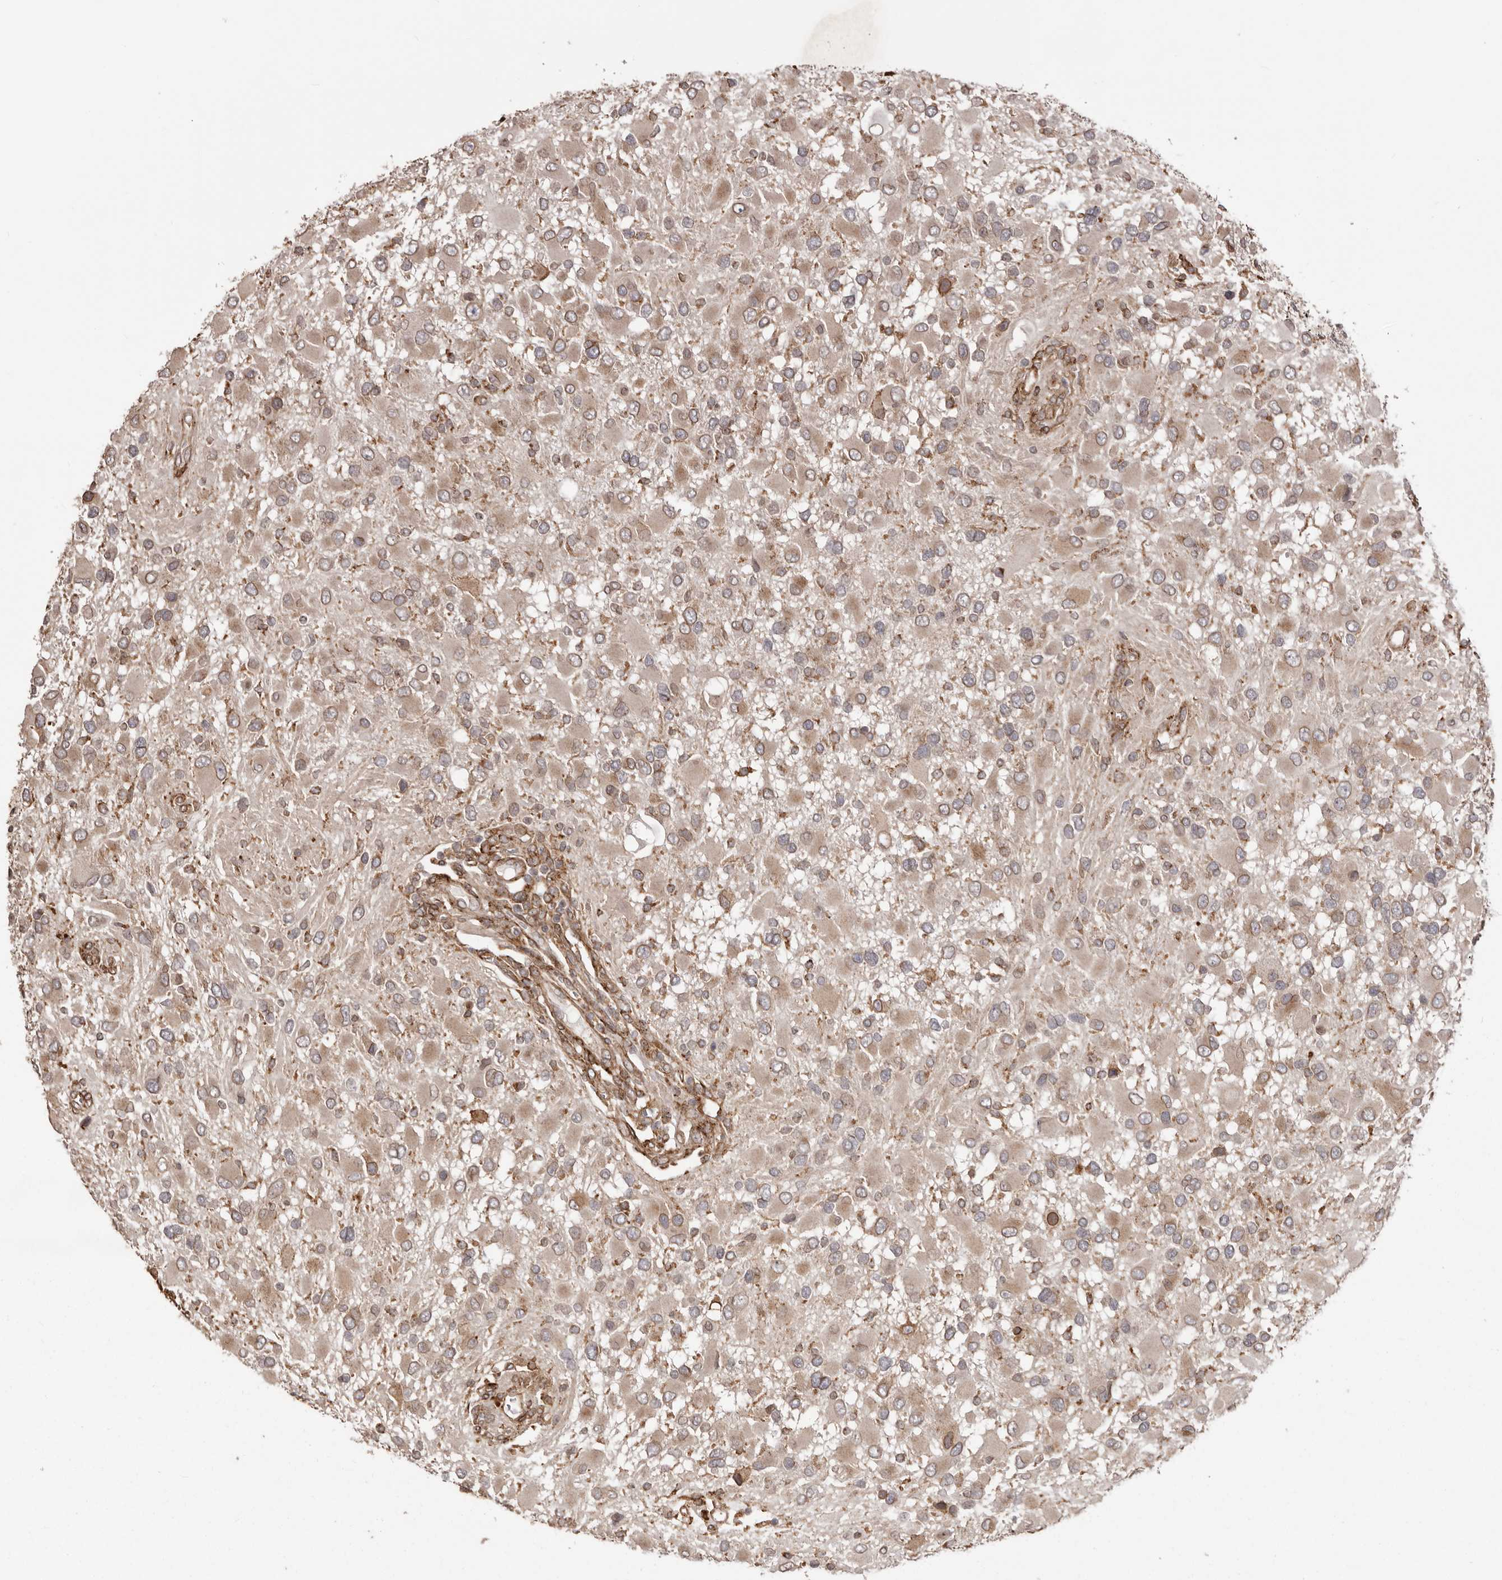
{"staining": {"intensity": "weak", "quantity": ">75%", "location": "cytoplasmic/membranous"}, "tissue": "glioma", "cell_type": "Tumor cells", "image_type": "cancer", "snomed": [{"axis": "morphology", "description": "Glioma, malignant, High grade"}, {"axis": "topography", "description": "Brain"}], "caption": "An IHC photomicrograph of neoplastic tissue is shown. Protein staining in brown shows weak cytoplasmic/membranous positivity in malignant glioma (high-grade) within tumor cells.", "gene": "NUP43", "patient": {"sex": "male", "age": 53}}